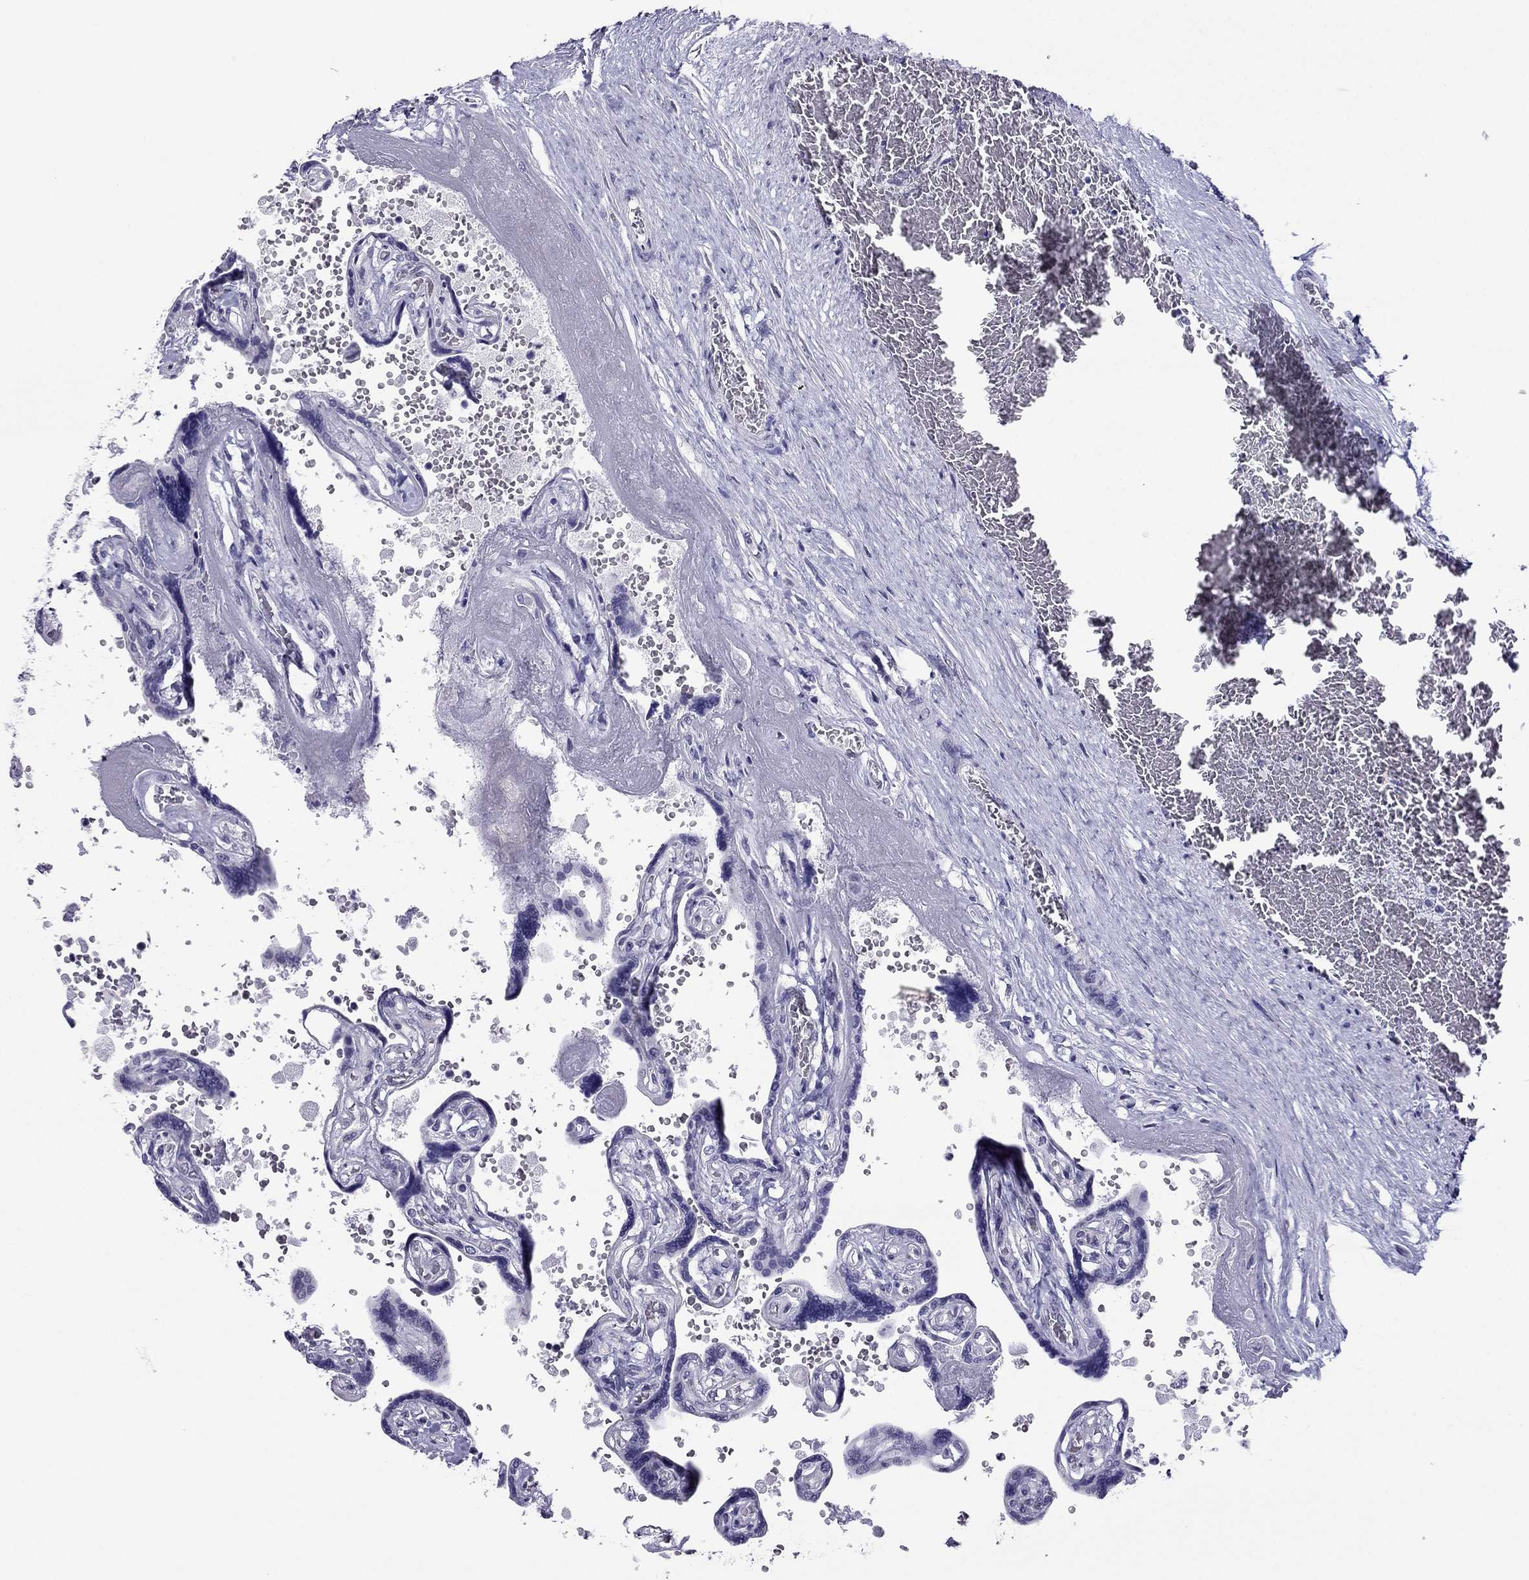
{"staining": {"intensity": "negative", "quantity": "none", "location": "none"}, "tissue": "placenta", "cell_type": "Decidual cells", "image_type": "normal", "snomed": [{"axis": "morphology", "description": "Normal tissue, NOS"}, {"axis": "topography", "description": "Placenta"}], "caption": "DAB (3,3'-diaminobenzidine) immunohistochemical staining of normal human placenta exhibits no significant positivity in decidual cells.", "gene": "CROCC2", "patient": {"sex": "female", "age": 32}}